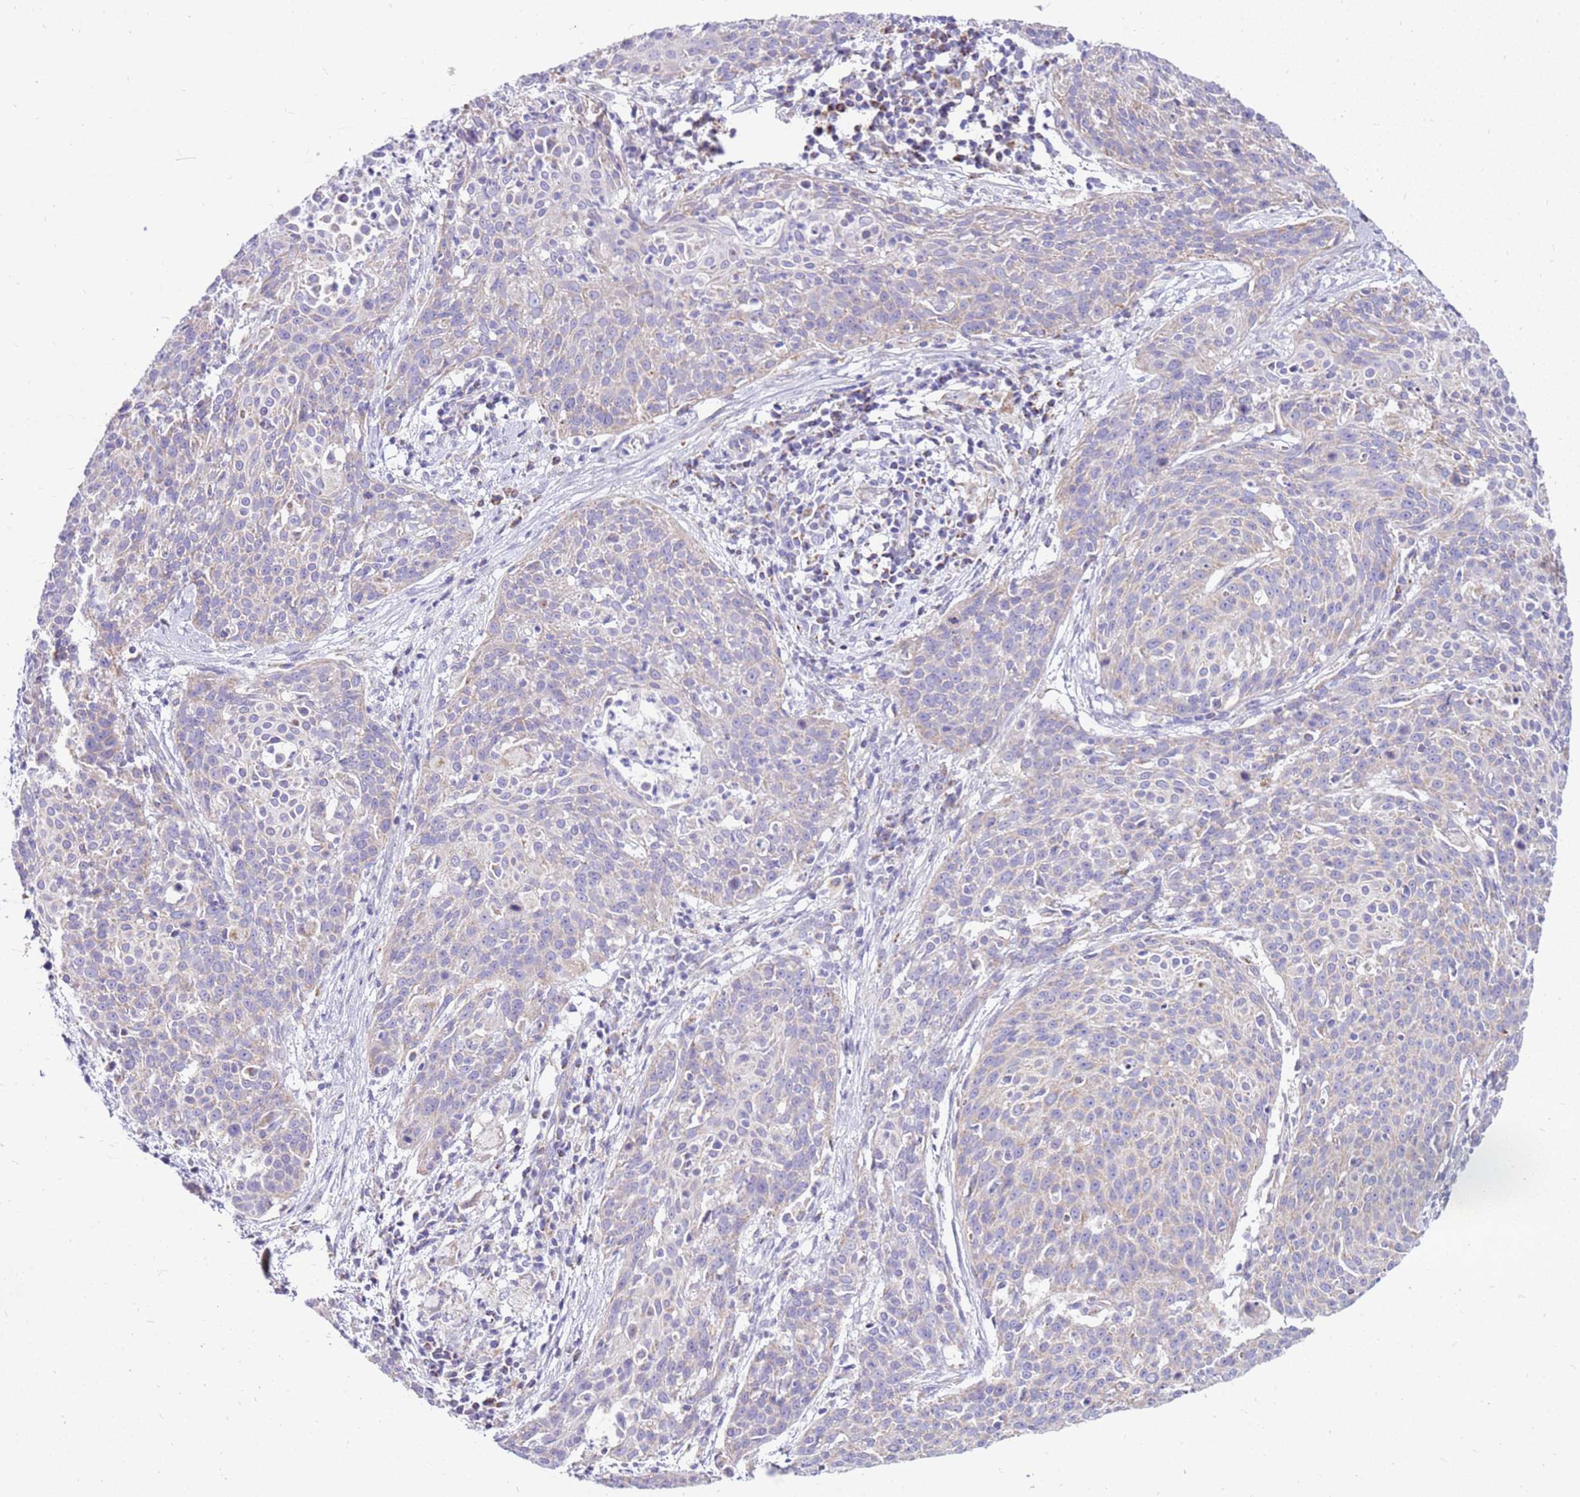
{"staining": {"intensity": "negative", "quantity": "none", "location": "none"}, "tissue": "cervical cancer", "cell_type": "Tumor cells", "image_type": "cancer", "snomed": [{"axis": "morphology", "description": "Squamous cell carcinoma, NOS"}, {"axis": "topography", "description": "Cervix"}], "caption": "The image displays no staining of tumor cells in cervical cancer.", "gene": "IGF1R", "patient": {"sex": "female", "age": 38}}